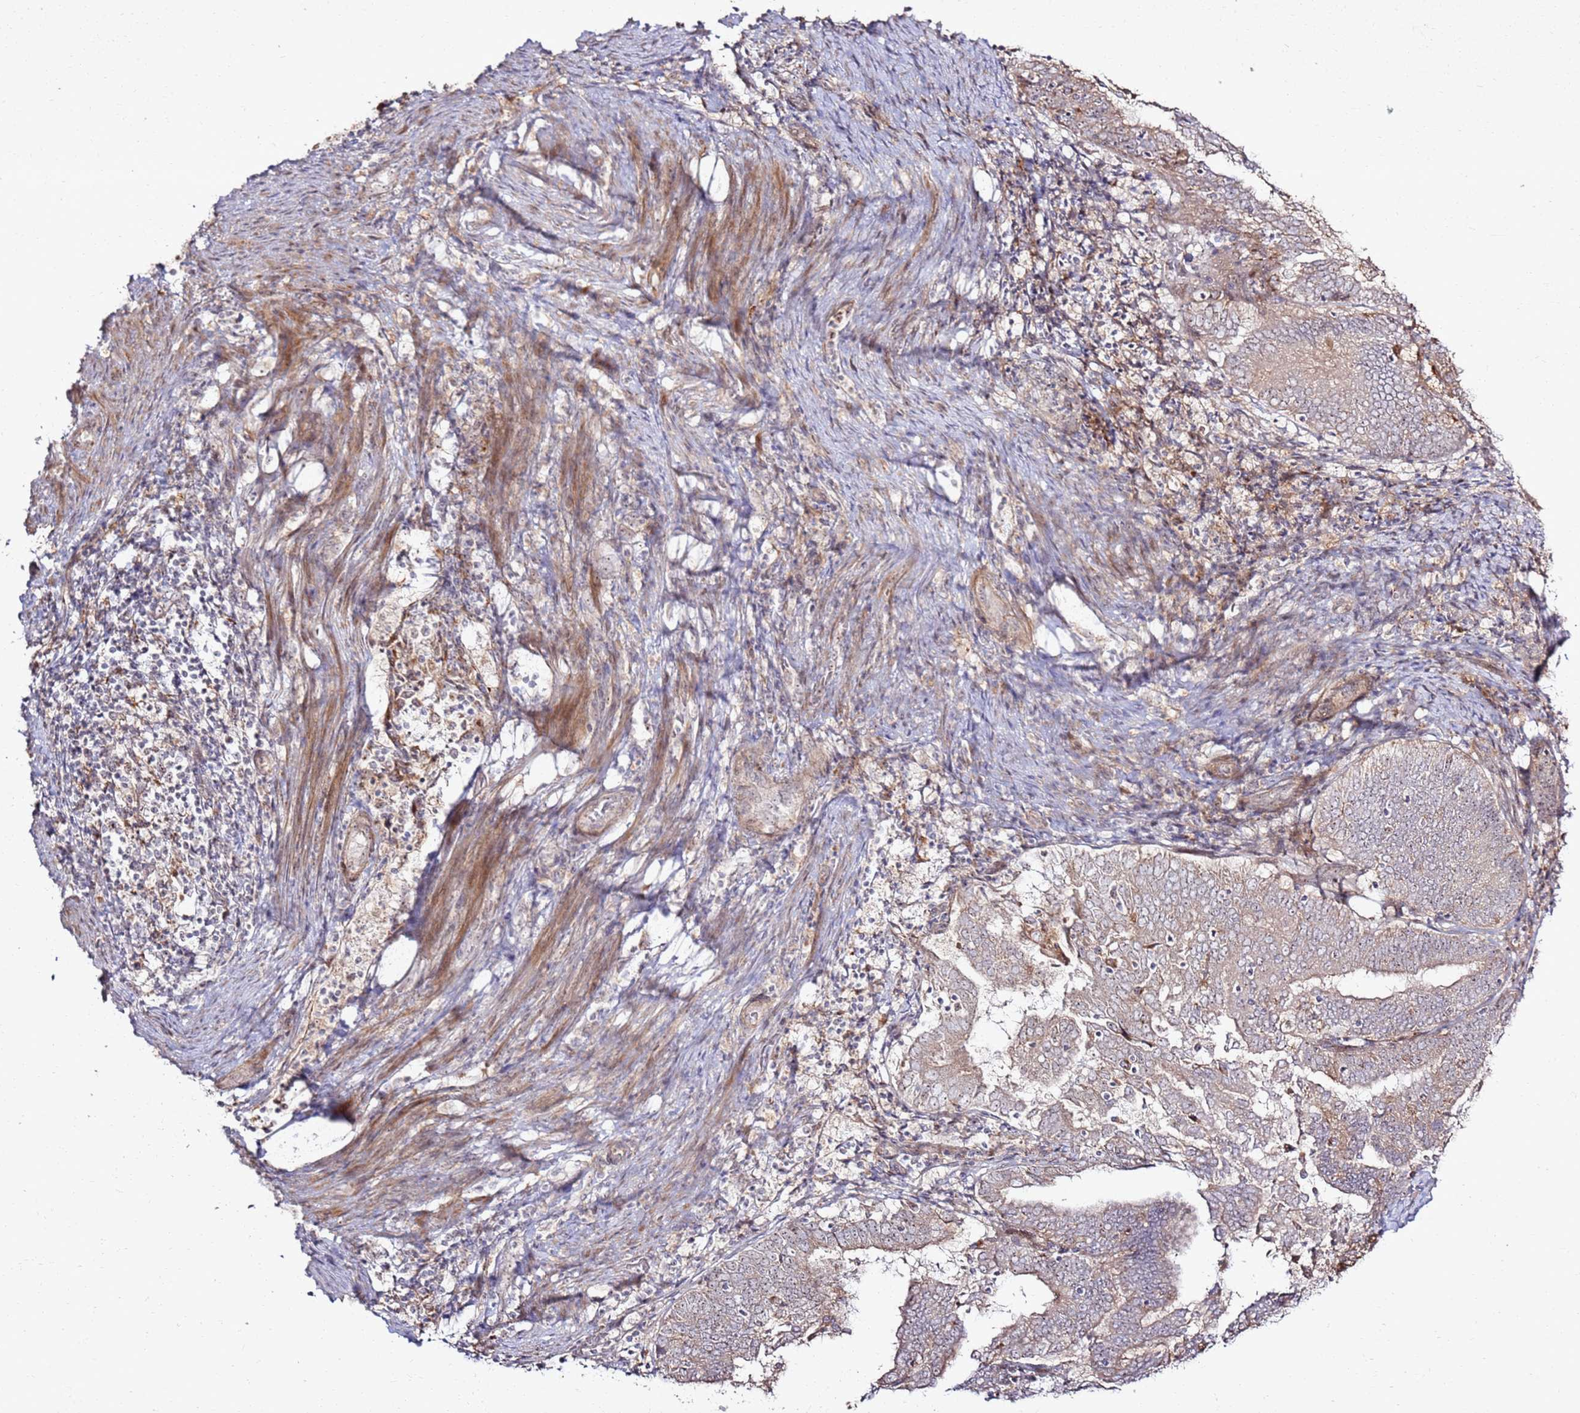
{"staining": {"intensity": "weak", "quantity": "<25%", "location": "nuclear"}, "tissue": "endometrial cancer", "cell_type": "Tumor cells", "image_type": "cancer", "snomed": [{"axis": "morphology", "description": "Adenocarcinoma, NOS"}, {"axis": "topography", "description": "Endometrium"}], "caption": "Tumor cells are negative for protein expression in human endometrial cancer.", "gene": "CNPY1", "patient": {"sex": "female", "age": 80}}